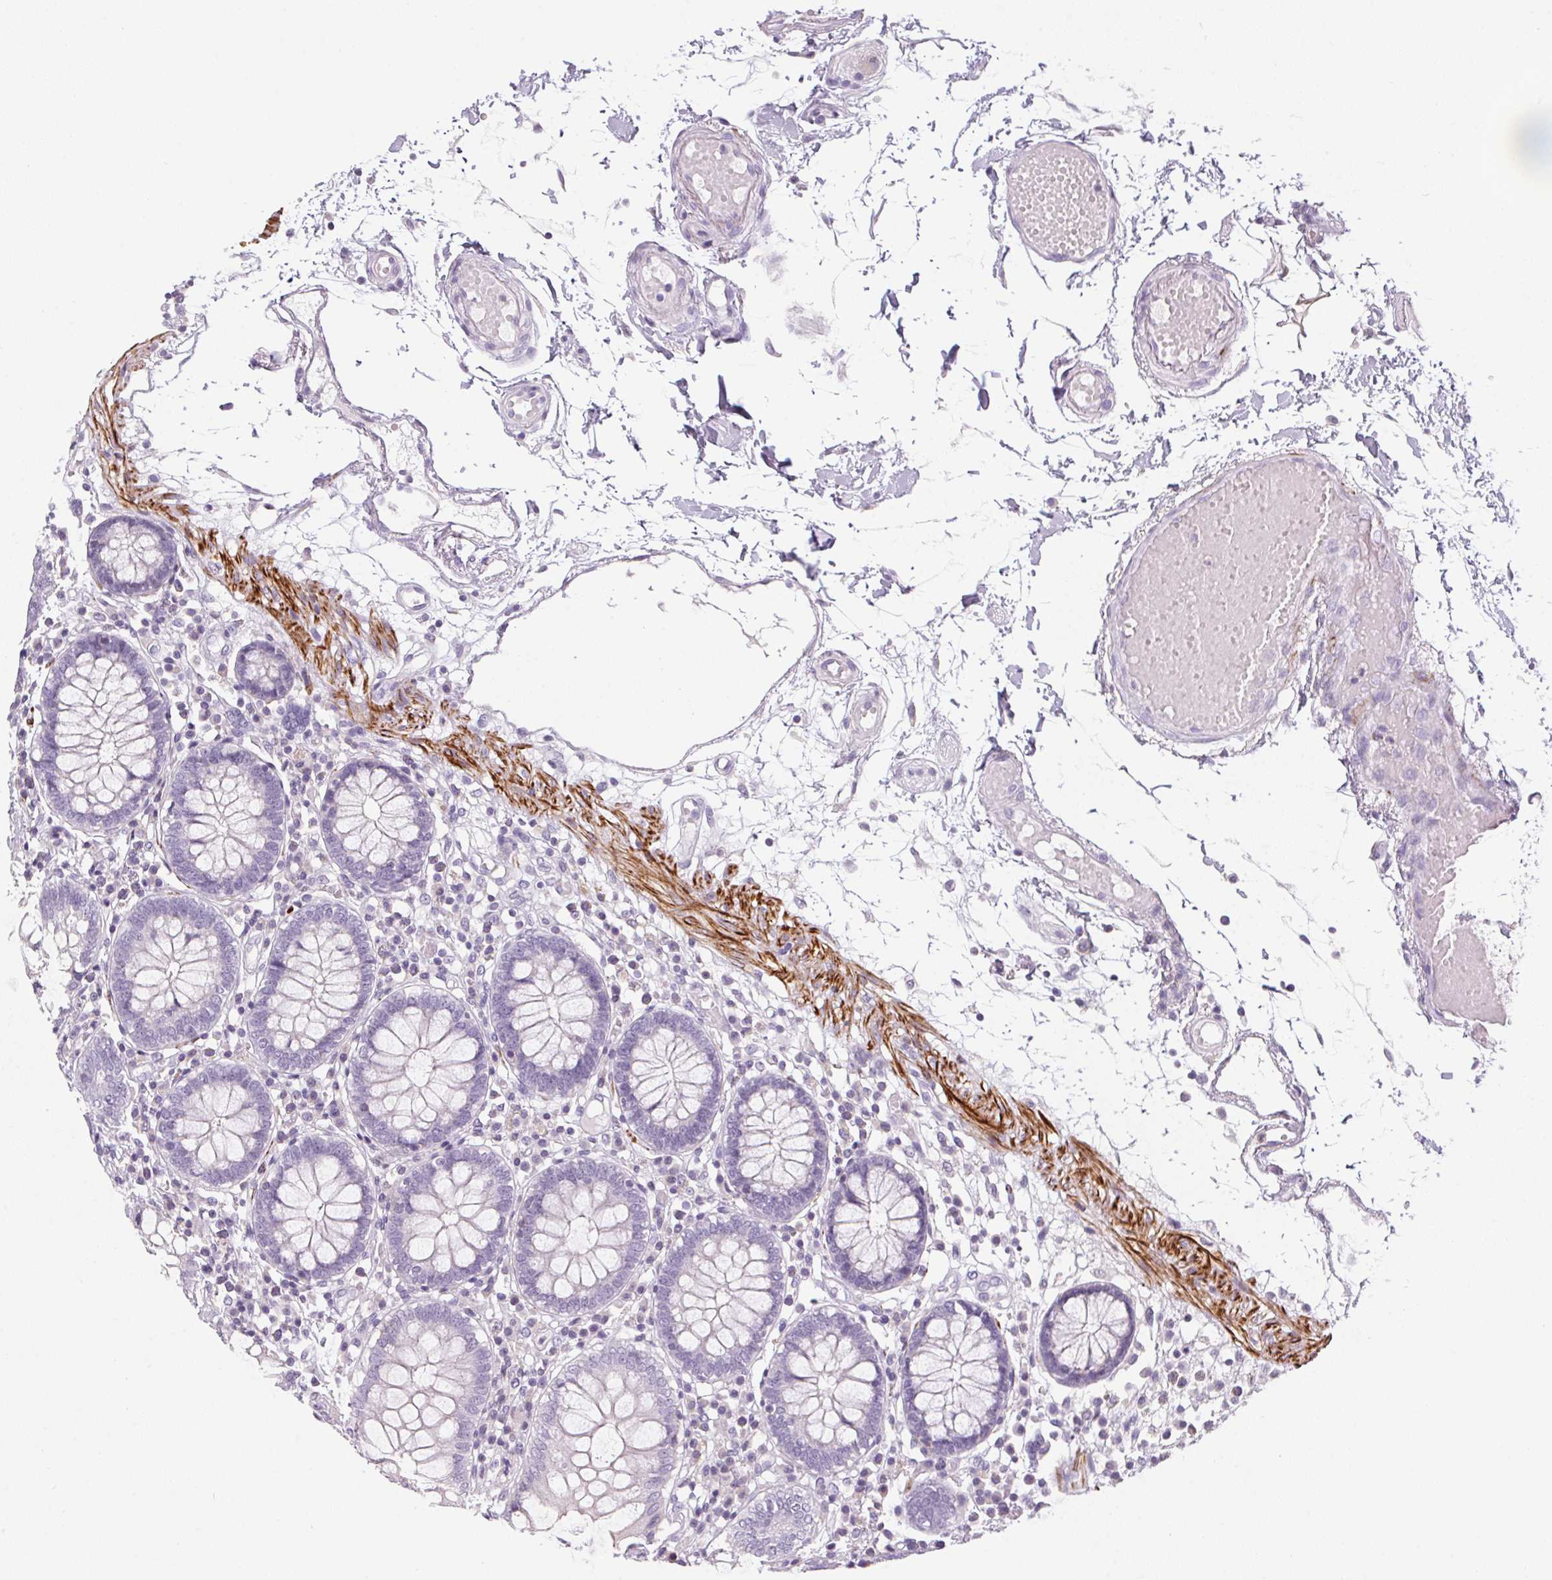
{"staining": {"intensity": "negative", "quantity": "none", "location": "none"}, "tissue": "colon", "cell_type": "Endothelial cells", "image_type": "normal", "snomed": [{"axis": "morphology", "description": "Normal tissue, NOS"}, {"axis": "morphology", "description": "Adenocarcinoma, NOS"}, {"axis": "topography", "description": "Colon"}], "caption": "This is an immunohistochemistry (IHC) image of normal colon. There is no positivity in endothelial cells.", "gene": "ECPAS", "patient": {"sex": "male", "age": 83}}